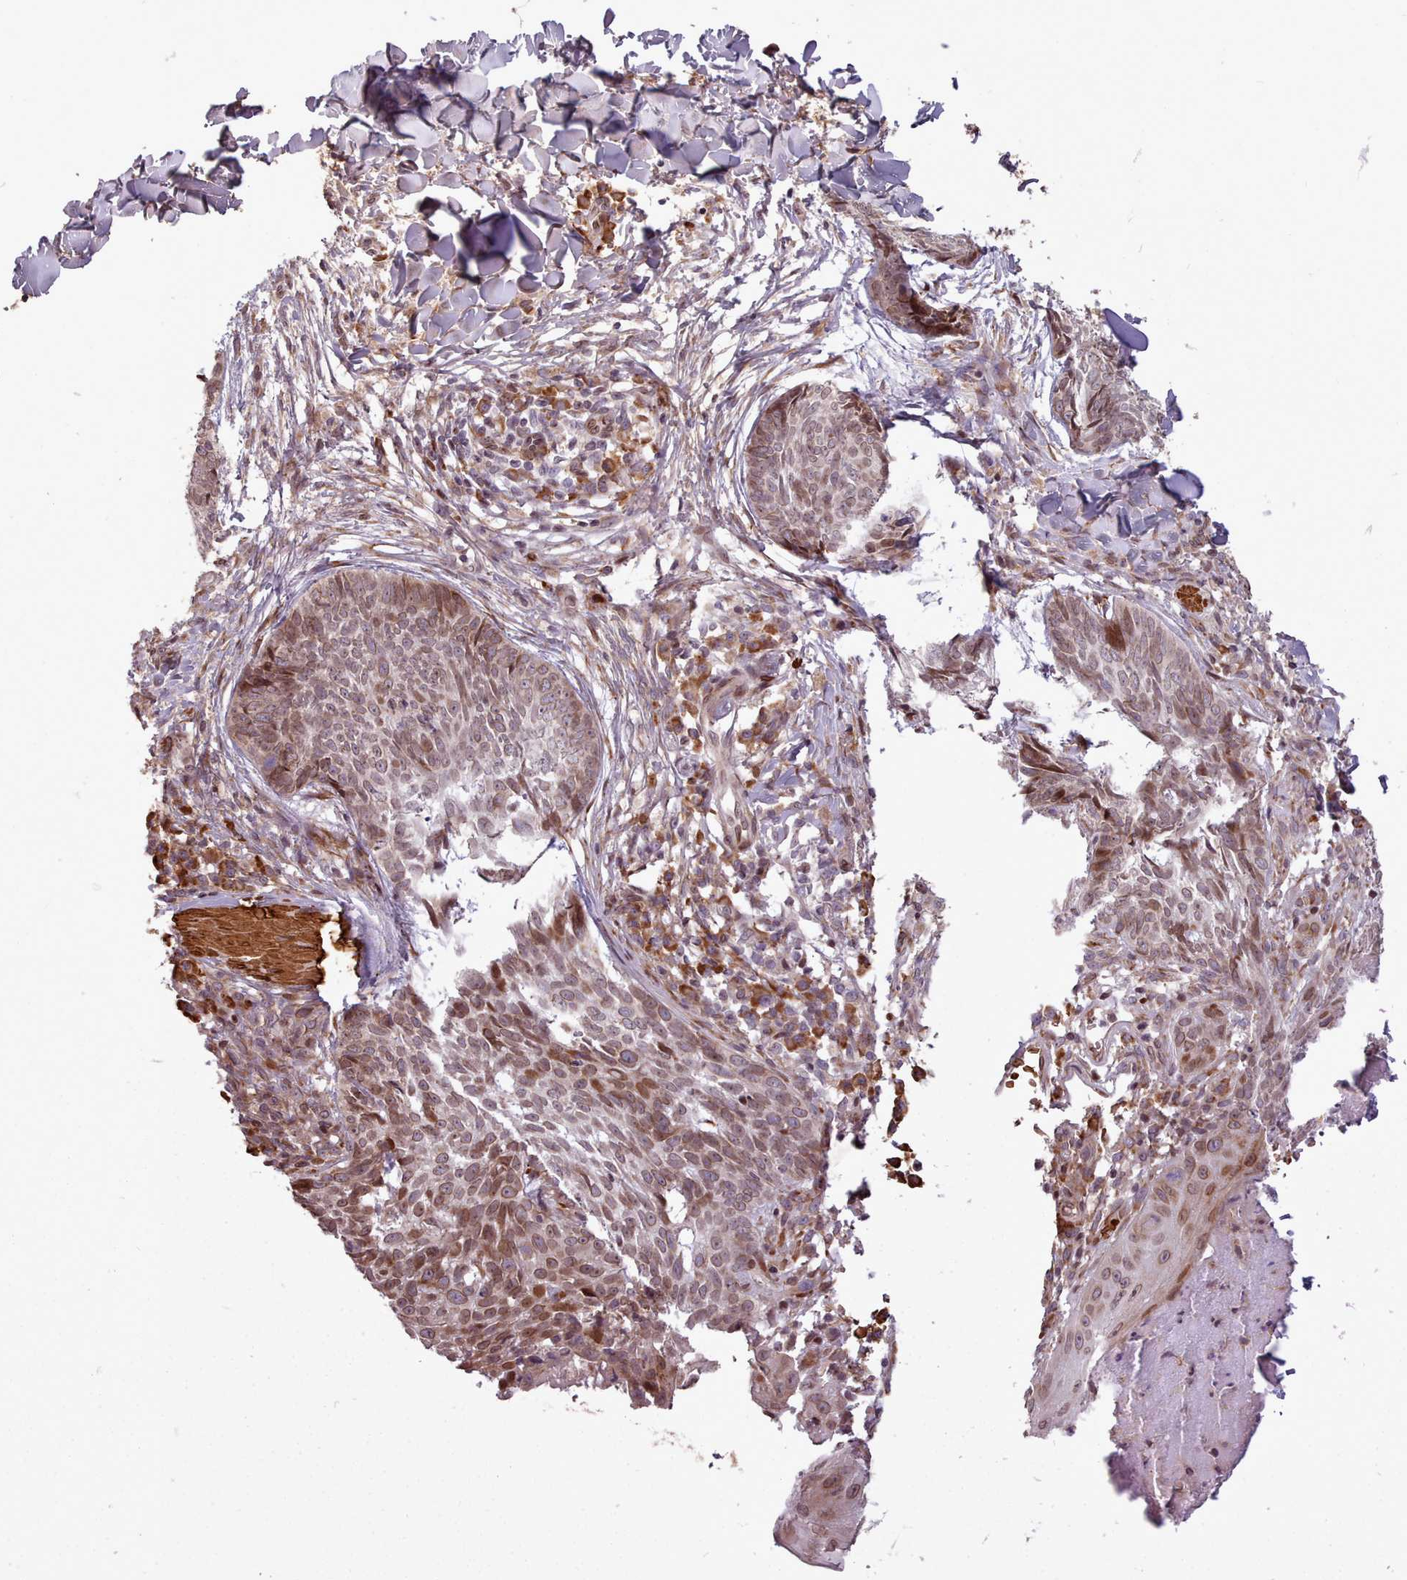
{"staining": {"intensity": "moderate", "quantity": ">75%", "location": "cytoplasmic/membranous,nuclear"}, "tissue": "skin cancer", "cell_type": "Tumor cells", "image_type": "cancer", "snomed": [{"axis": "morphology", "description": "Basal cell carcinoma"}, {"axis": "topography", "description": "Skin"}], "caption": "This photomicrograph exhibits skin cancer stained with immunohistochemistry to label a protein in brown. The cytoplasmic/membranous and nuclear of tumor cells show moderate positivity for the protein. Nuclei are counter-stained blue.", "gene": "CABP1", "patient": {"sex": "female", "age": 61}}